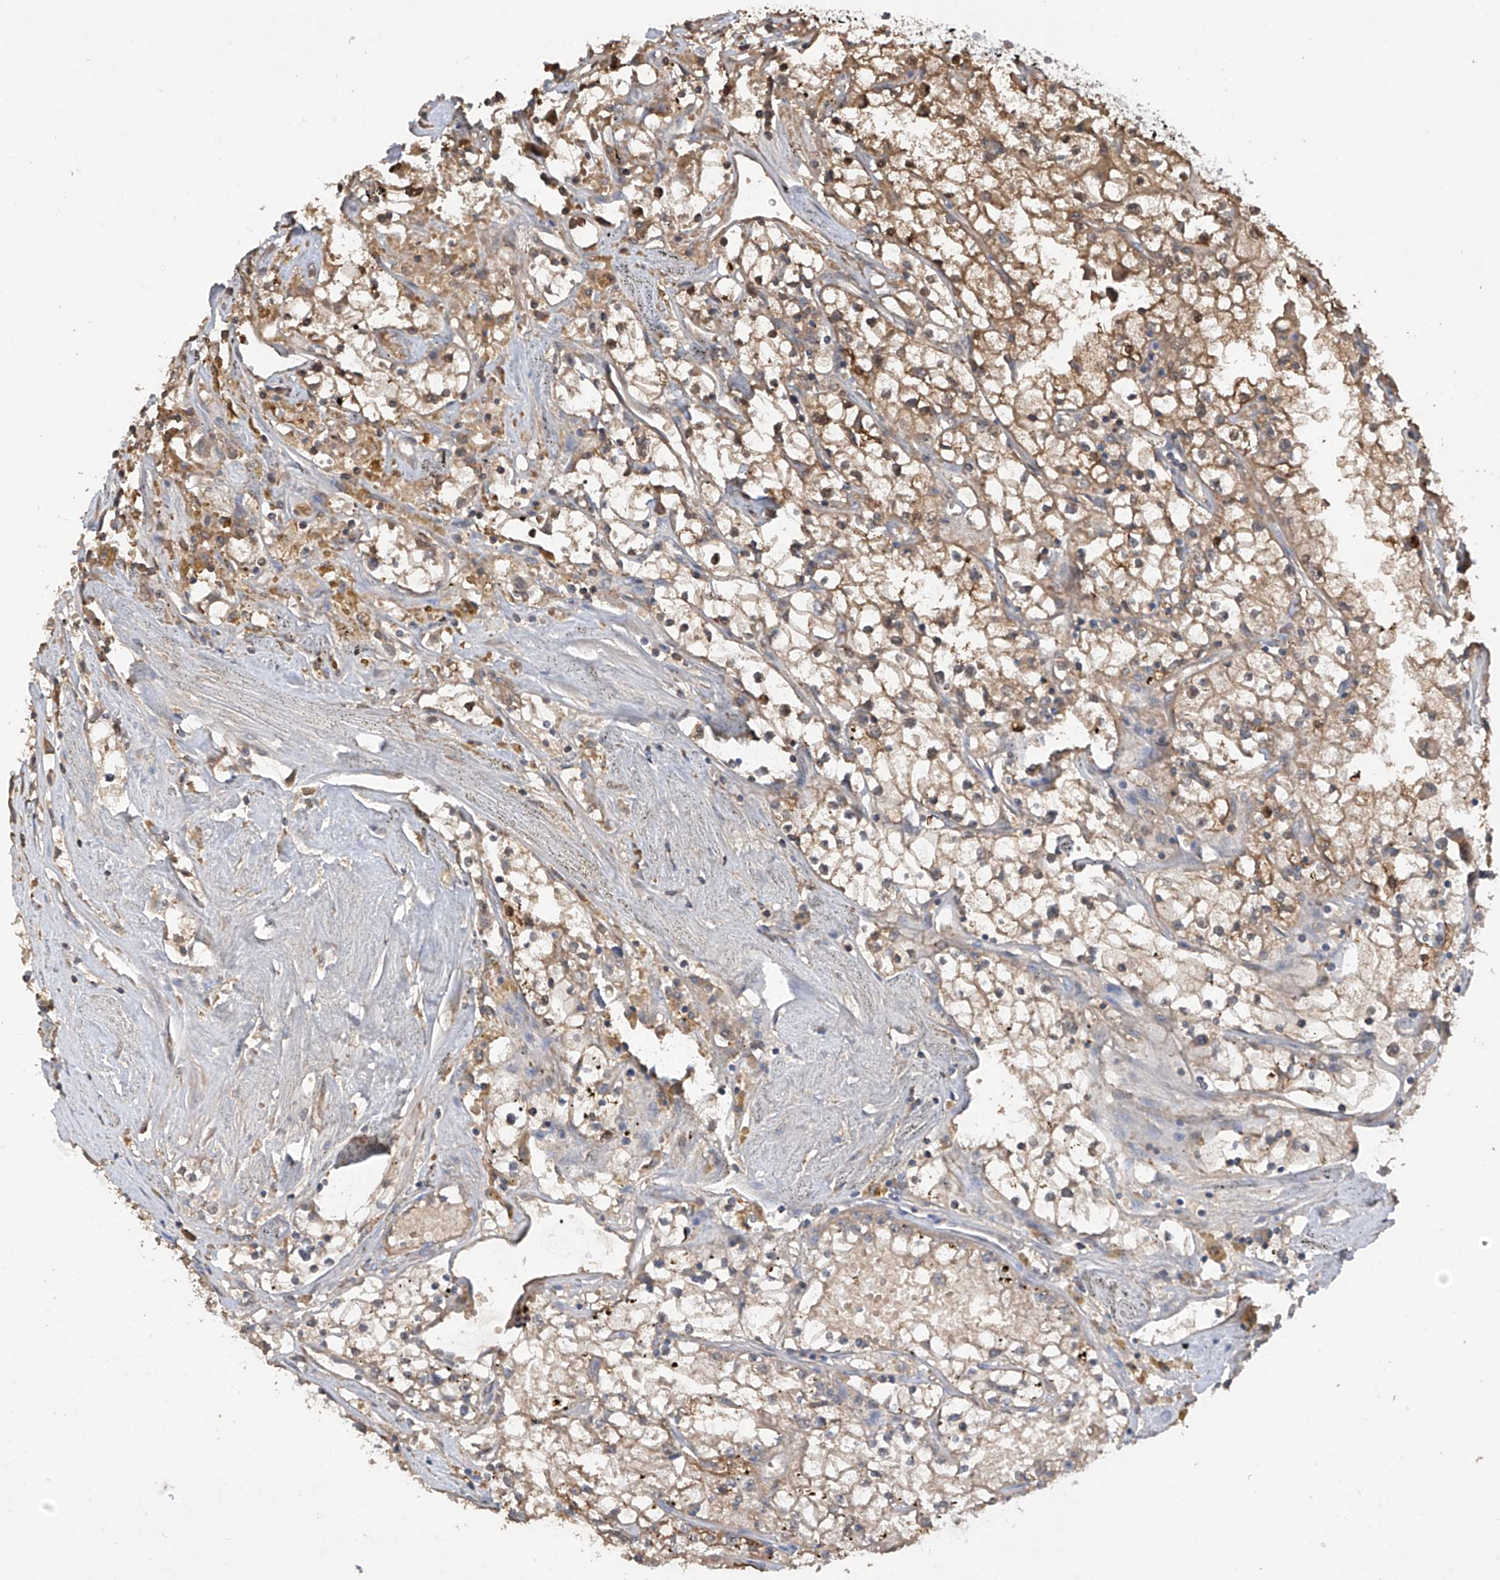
{"staining": {"intensity": "weak", "quantity": "25%-75%", "location": "cytoplasmic/membranous"}, "tissue": "renal cancer", "cell_type": "Tumor cells", "image_type": "cancer", "snomed": [{"axis": "morphology", "description": "Adenocarcinoma, NOS"}, {"axis": "topography", "description": "Kidney"}], "caption": "A high-resolution micrograph shows IHC staining of adenocarcinoma (renal), which demonstrates weak cytoplasmic/membranous positivity in about 25%-75% of tumor cells. The staining is performed using DAB brown chromogen to label protein expression. The nuclei are counter-stained blue using hematoxylin.", "gene": "PMM1", "patient": {"sex": "male", "age": 56}}